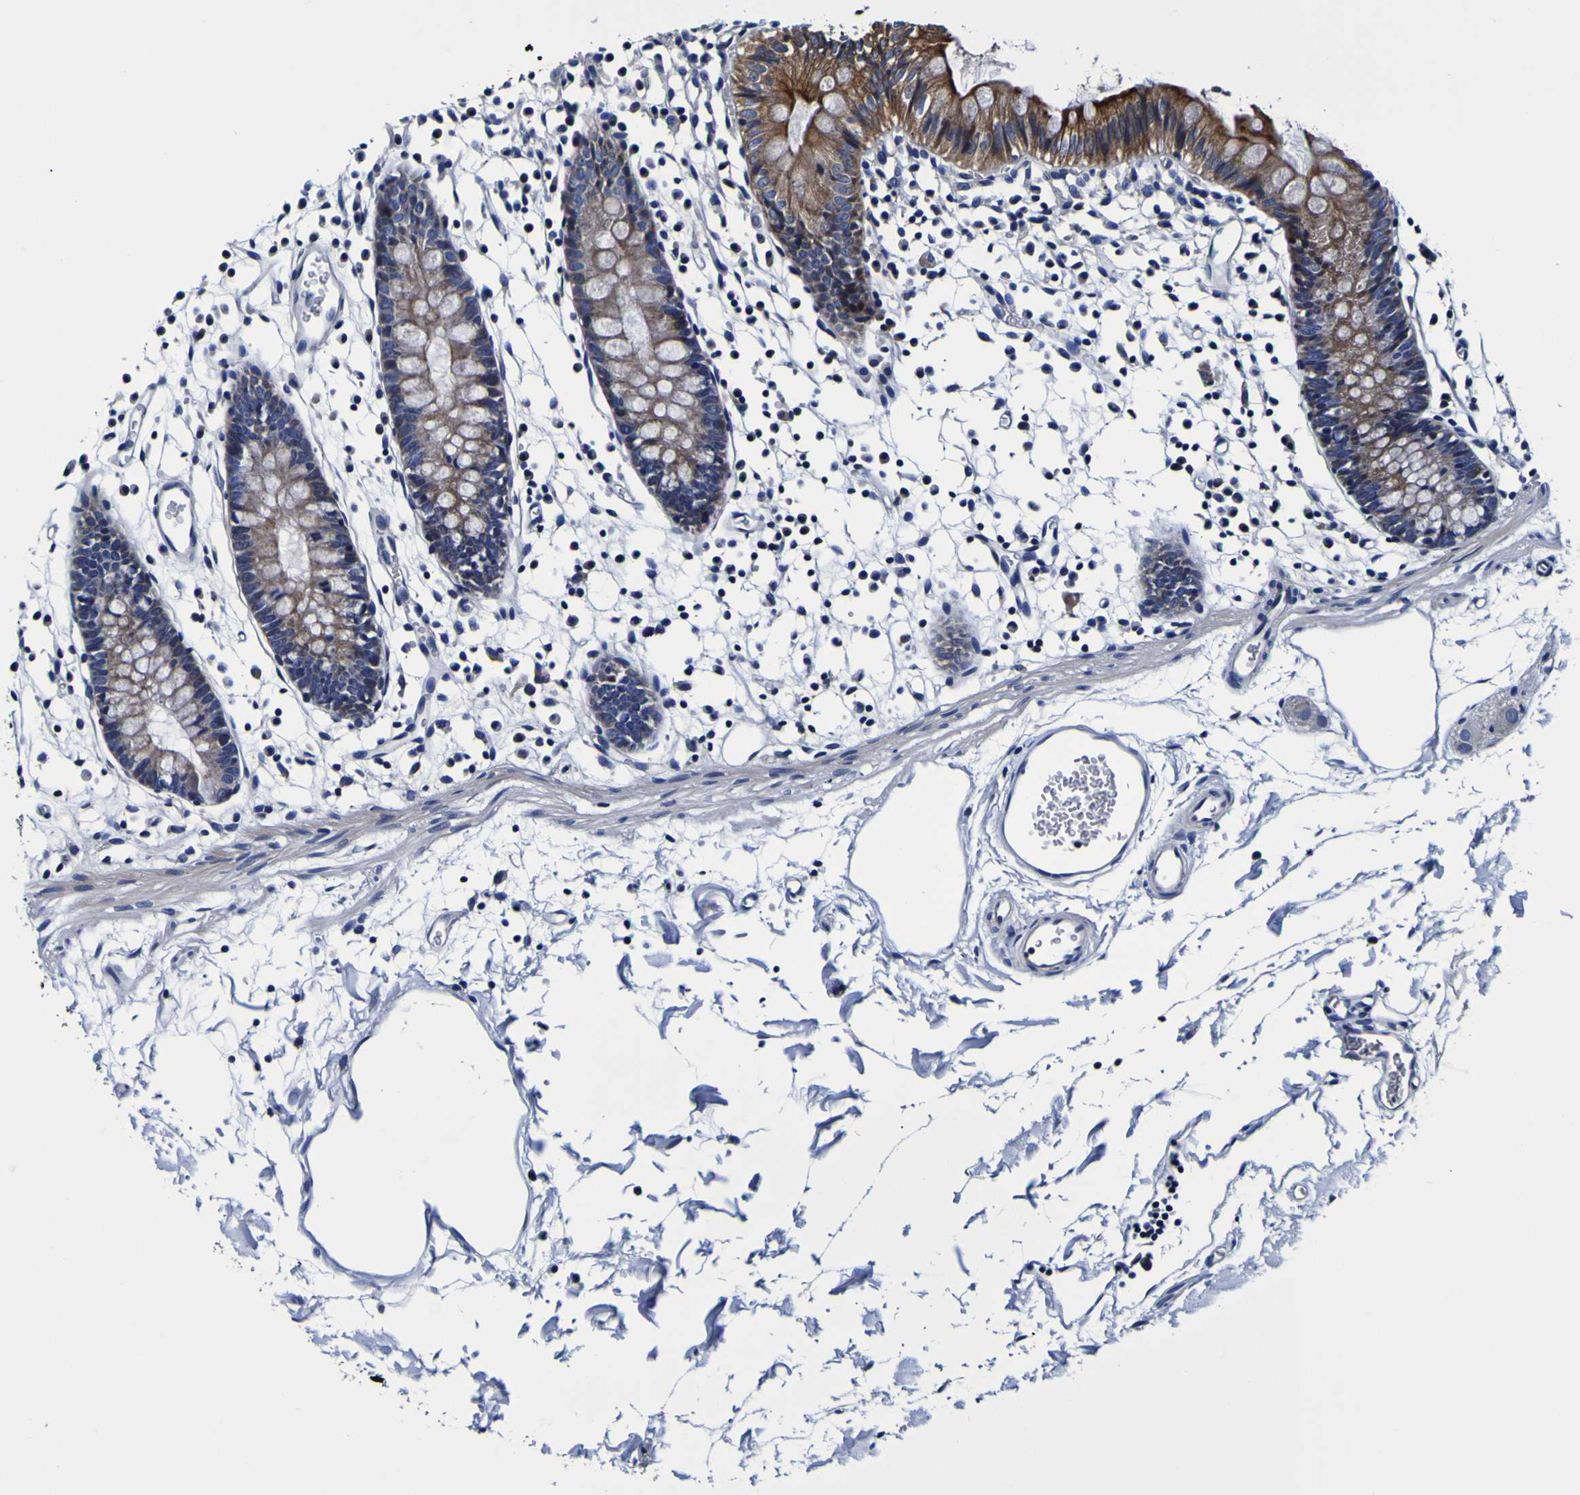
{"staining": {"intensity": "negative", "quantity": "none", "location": "none"}, "tissue": "colon", "cell_type": "Endothelial cells", "image_type": "normal", "snomed": [{"axis": "morphology", "description": "Normal tissue, NOS"}, {"axis": "topography", "description": "Colon"}], "caption": "Immunohistochemical staining of normal human colon shows no significant positivity in endothelial cells.", "gene": "PDLIM4", "patient": {"sex": "male", "age": 14}}